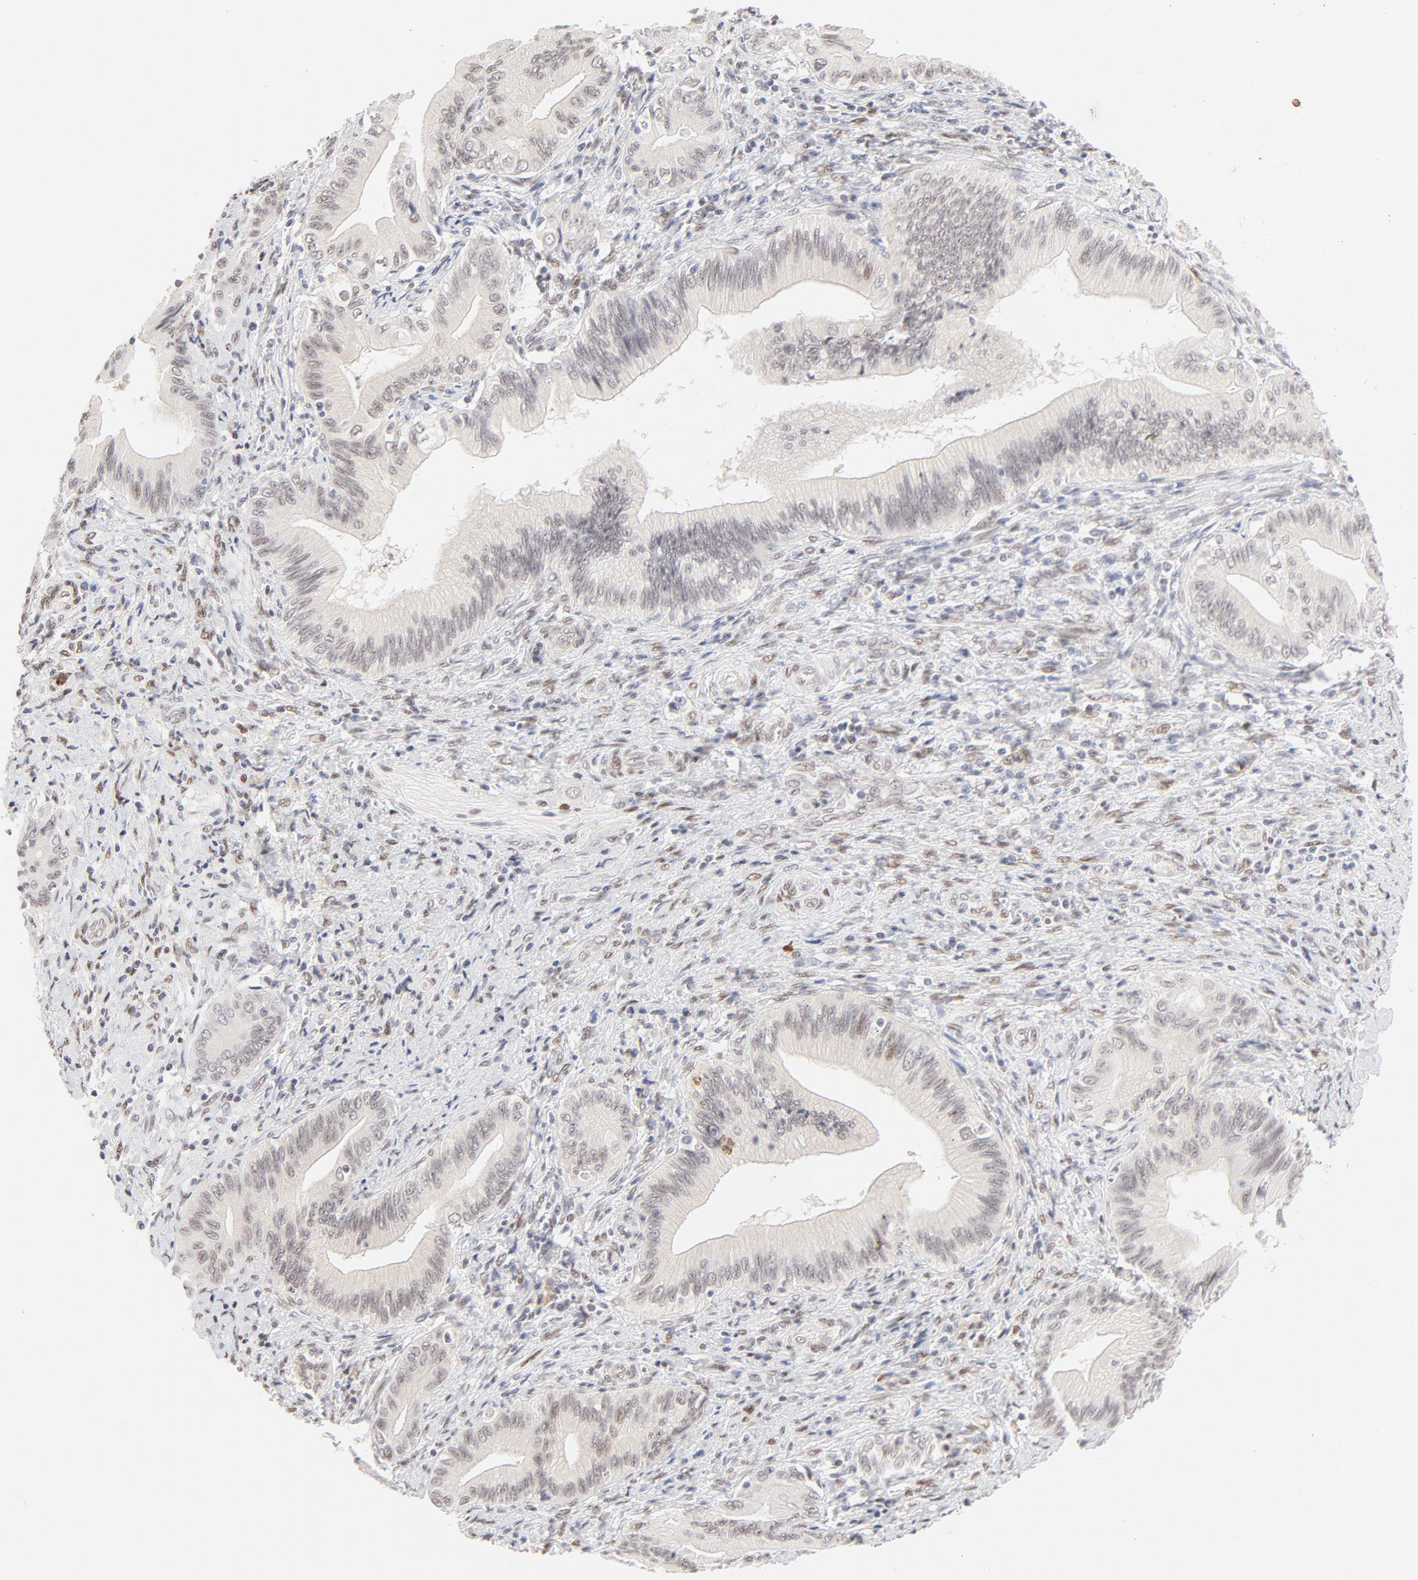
{"staining": {"intensity": "weak", "quantity": "<25%", "location": "nuclear"}, "tissue": "liver cancer", "cell_type": "Tumor cells", "image_type": "cancer", "snomed": [{"axis": "morphology", "description": "Cholangiocarcinoma"}, {"axis": "topography", "description": "Liver"}], "caption": "Tumor cells show no significant protein positivity in liver cholangiocarcinoma.", "gene": "PBX3", "patient": {"sex": "male", "age": 58}}